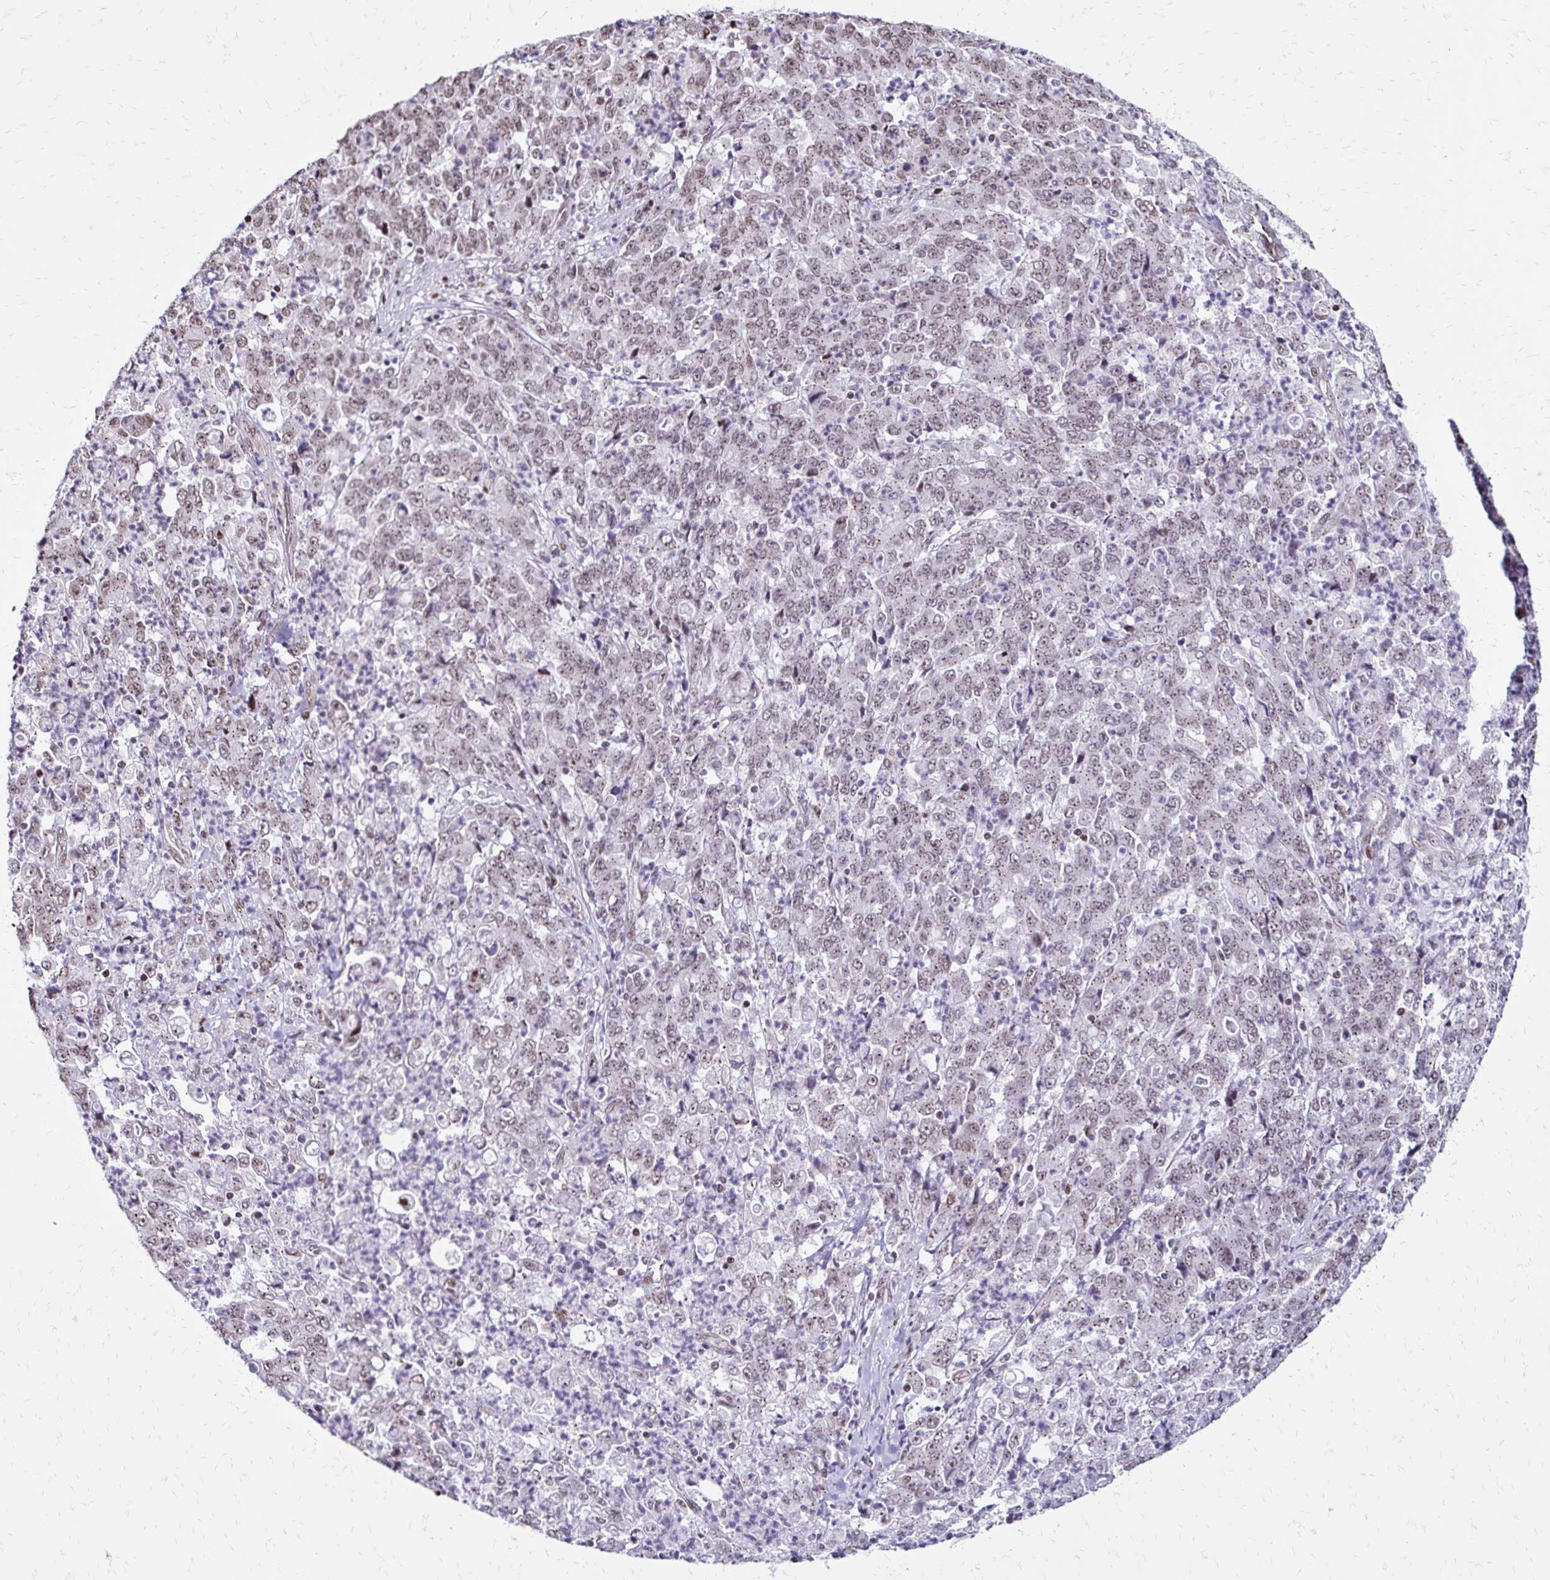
{"staining": {"intensity": "weak", "quantity": "25%-75%", "location": "cytoplasmic/membranous,nuclear"}, "tissue": "stomach cancer", "cell_type": "Tumor cells", "image_type": "cancer", "snomed": [{"axis": "morphology", "description": "Adenocarcinoma, NOS"}, {"axis": "topography", "description": "Stomach, lower"}], "caption": "IHC image of stomach cancer (adenocarcinoma) stained for a protein (brown), which shows low levels of weak cytoplasmic/membranous and nuclear staining in approximately 25%-75% of tumor cells.", "gene": "TOB1", "patient": {"sex": "female", "age": 71}}